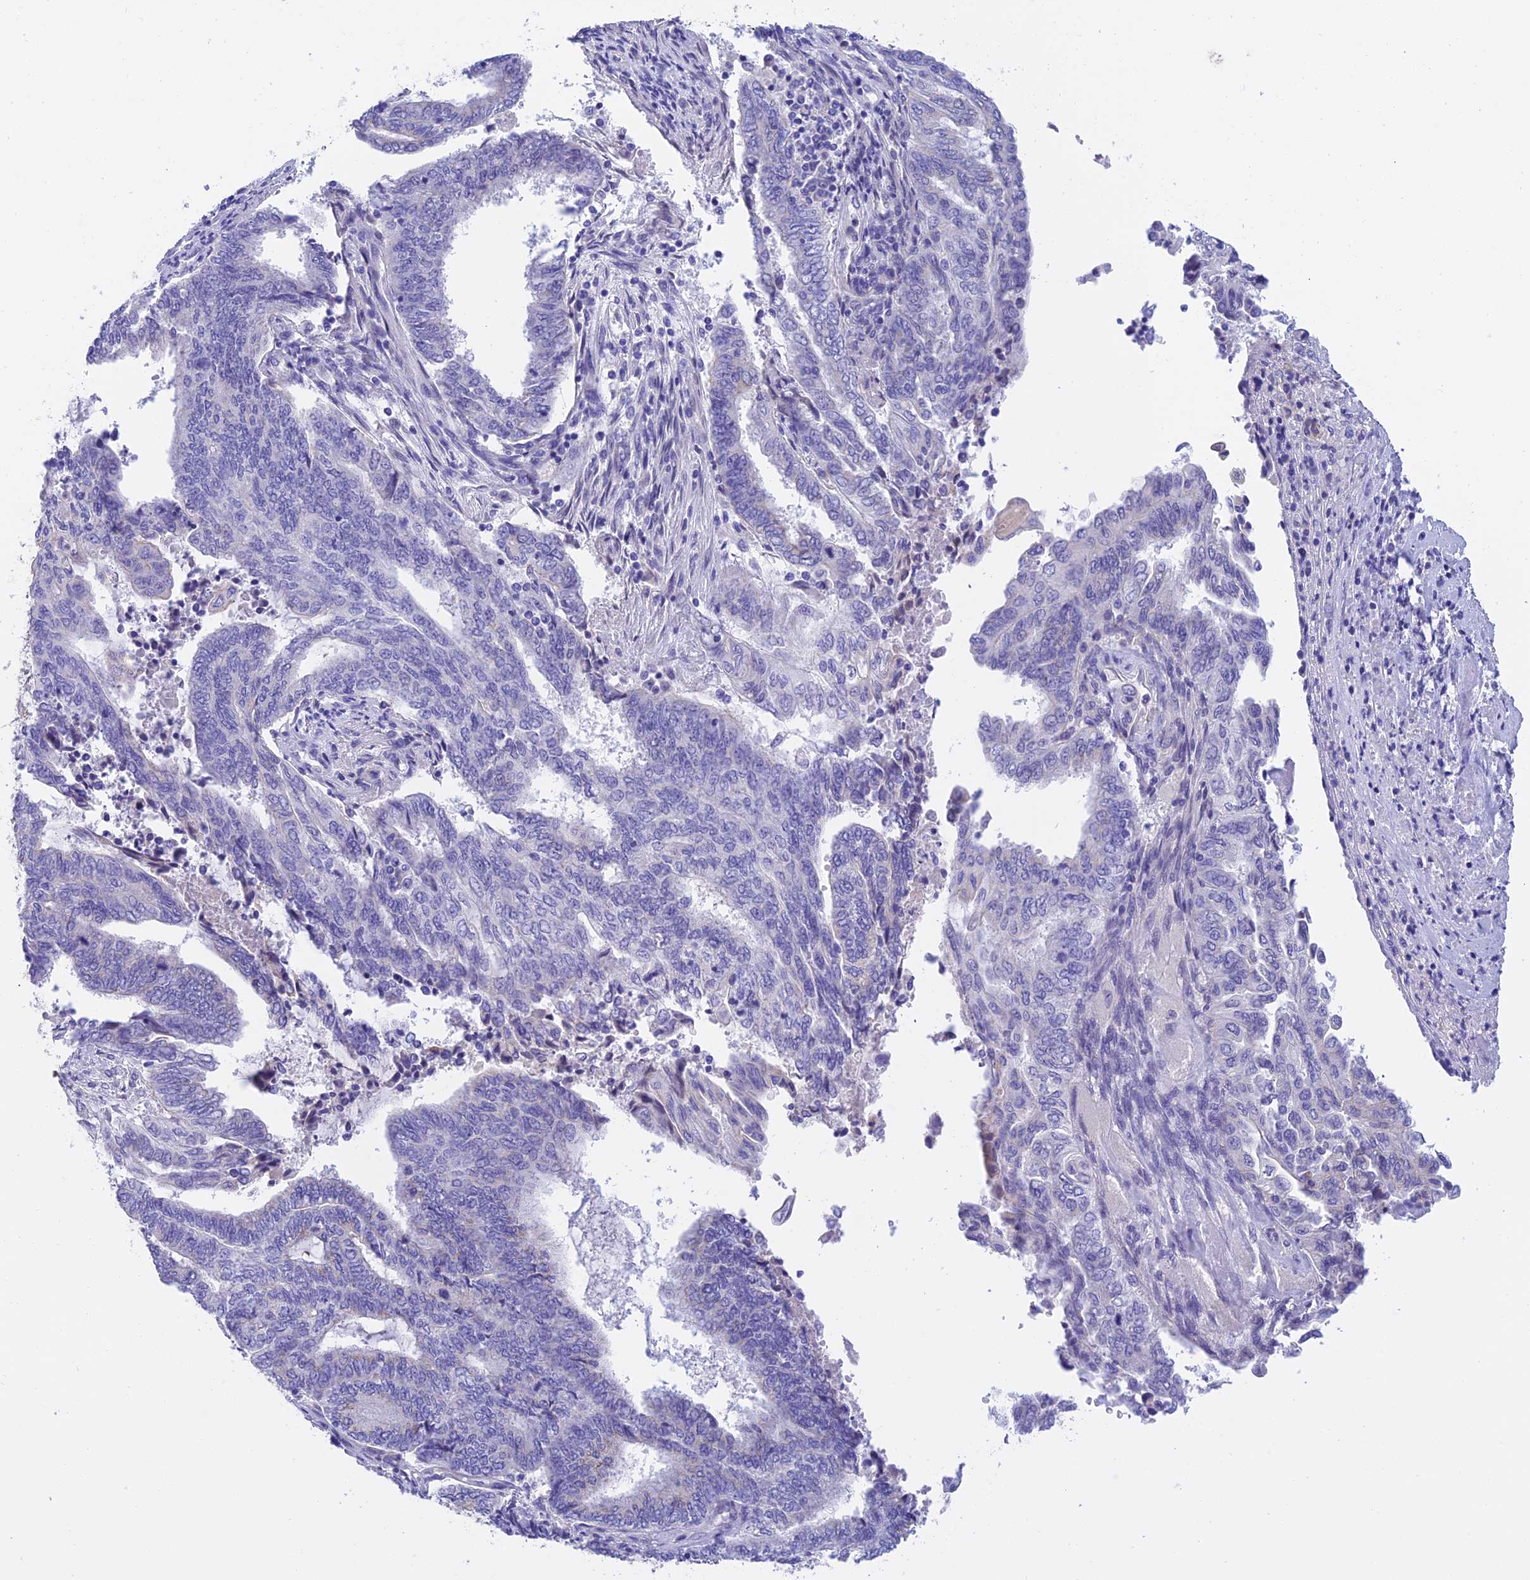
{"staining": {"intensity": "negative", "quantity": "none", "location": "none"}, "tissue": "endometrial cancer", "cell_type": "Tumor cells", "image_type": "cancer", "snomed": [{"axis": "morphology", "description": "Adenocarcinoma, NOS"}, {"axis": "topography", "description": "Uterus"}, {"axis": "topography", "description": "Endometrium"}], "caption": "DAB (3,3'-diaminobenzidine) immunohistochemical staining of endometrial adenocarcinoma exhibits no significant expression in tumor cells.", "gene": "C17orf67", "patient": {"sex": "female", "age": 70}}